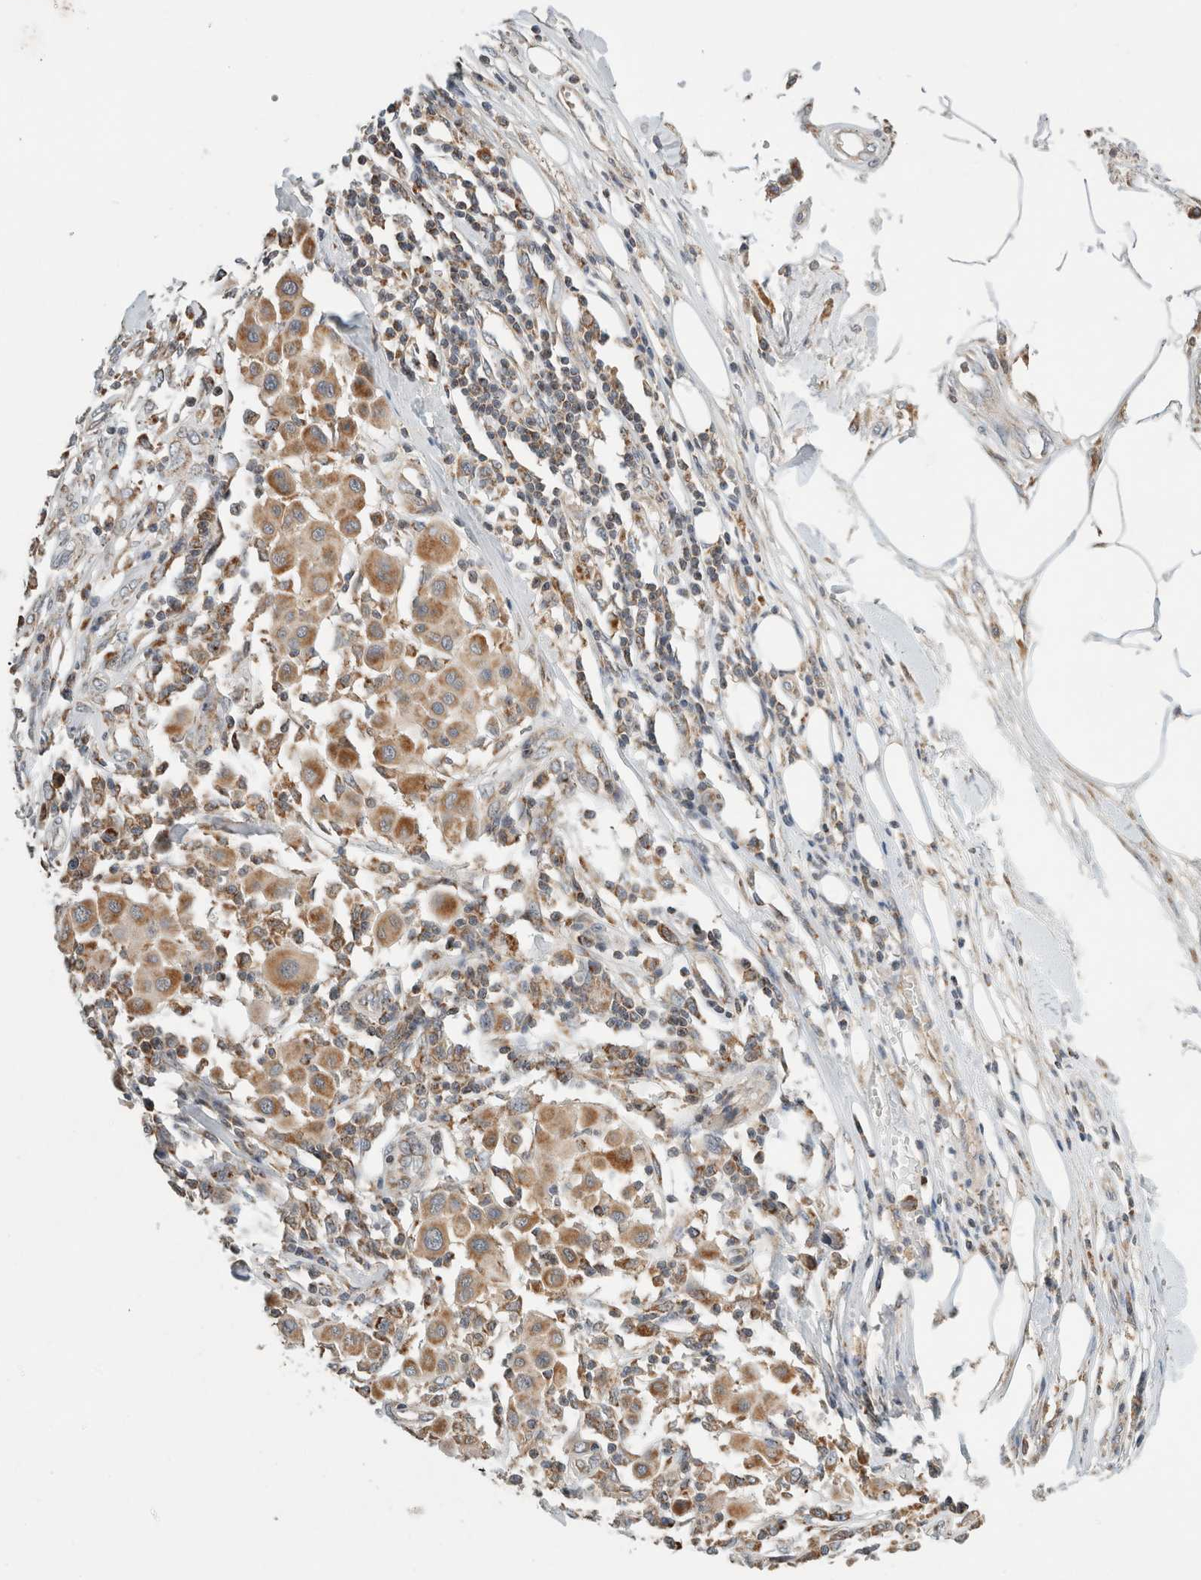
{"staining": {"intensity": "moderate", "quantity": ">75%", "location": "cytoplasmic/membranous"}, "tissue": "melanoma", "cell_type": "Tumor cells", "image_type": "cancer", "snomed": [{"axis": "morphology", "description": "Malignant melanoma, Metastatic site"}, {"axis": "topography", "description": "Soft tissue"}], "caption": "IHC histopathology image of neoplastic tissue: human melanoma stained using immunohistochemistry (IHC) displays medium levels of moderate protein expression localized specifically in the cytoplasmic/membranous of tumor cells, appearing as a cytoplasmic/membranous brown color.", "gene": "AMPD1", "patient": {"sex": "male", "age": 41}}